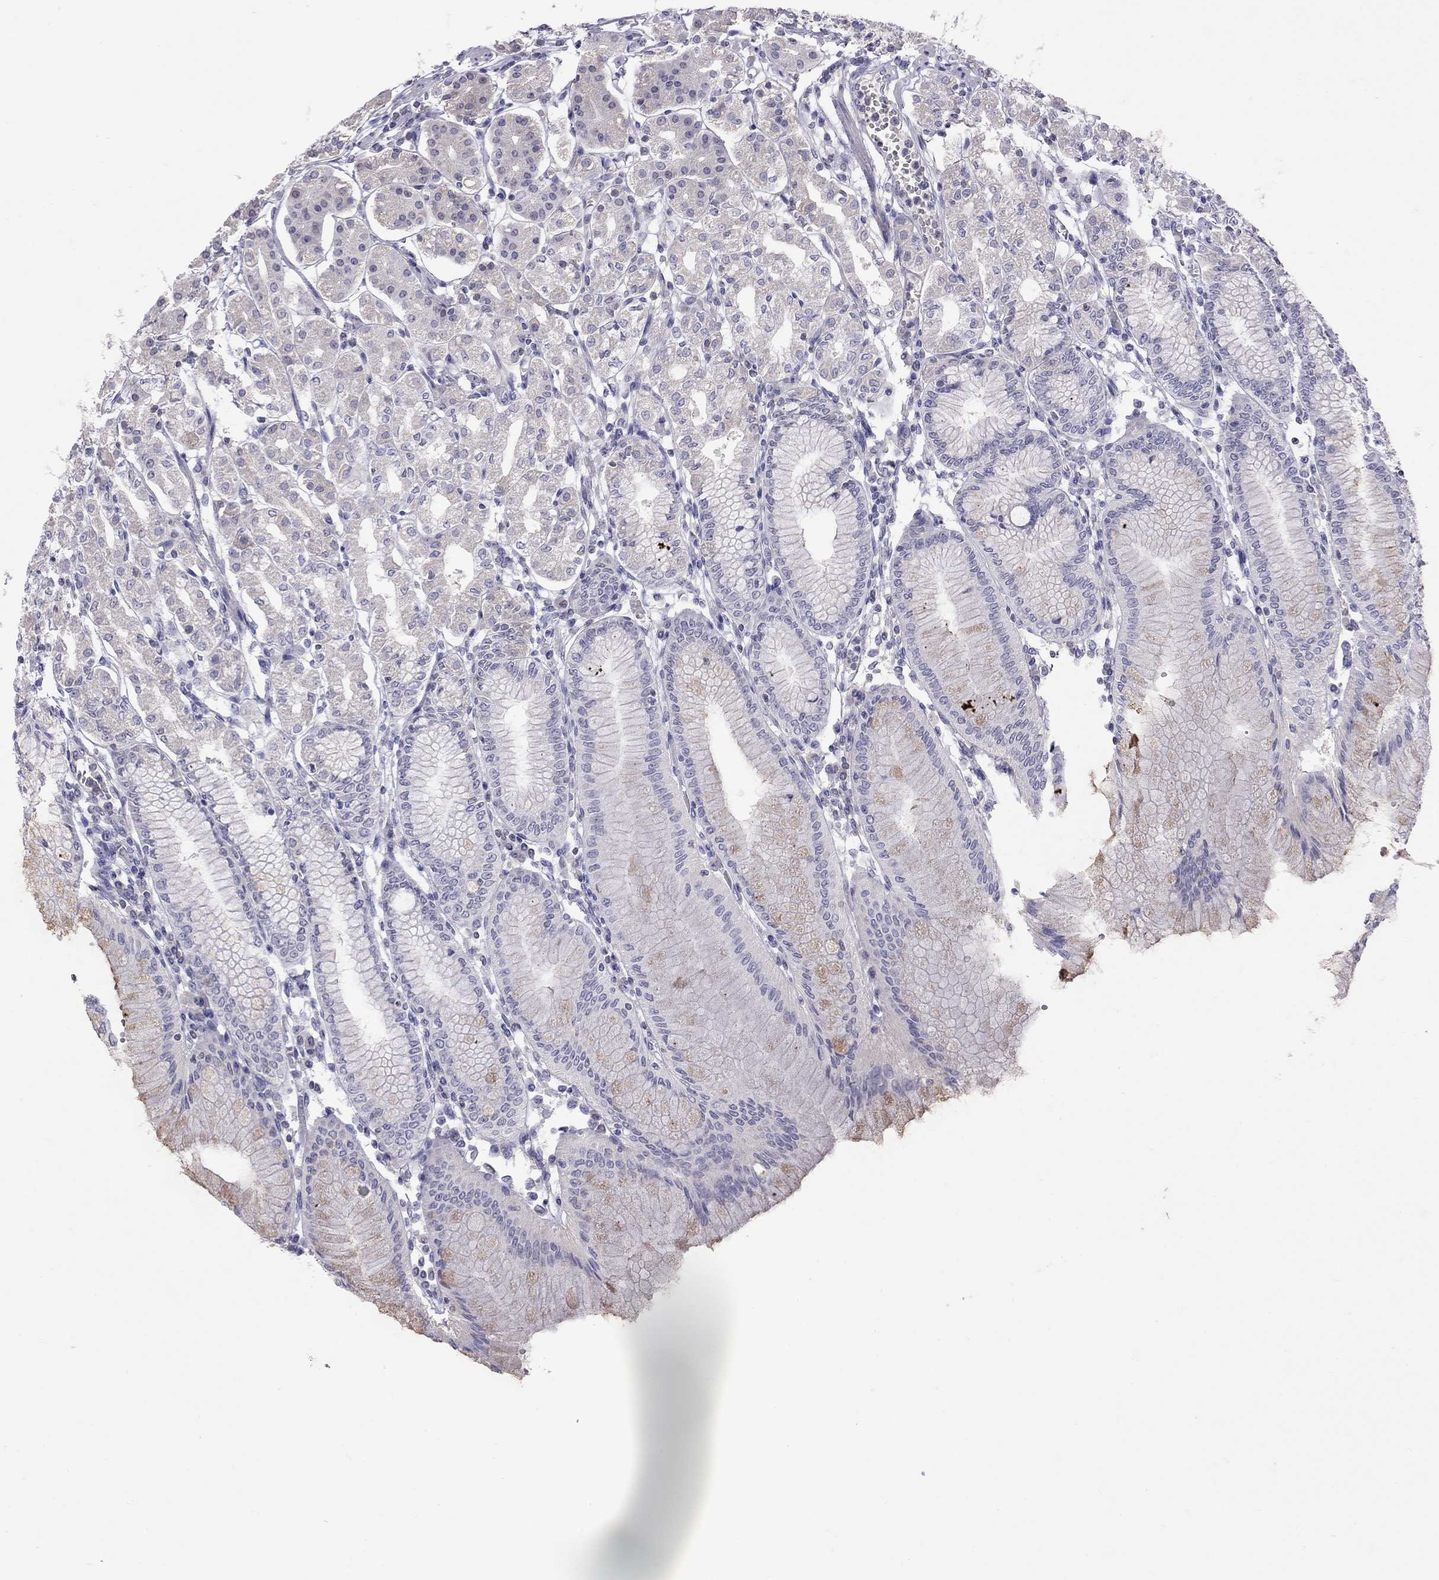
{"staining": {"intensity": "negative", "quantity": "none", "location": "none"}, "tissue": "stomach", "cell_type": "Glandular cells", "image_type": "normal", "snomed": [{"axis": "morphology", "description": "Normal tissue, NOS"}, {"axis": "topography", "description": "Skeletal muscle"}, {"axis": "topography", "description": "Stomach"}], "caption": "The immunohistochemistry (IHC) image has no significant expression in glandular cells of stomach.", "gene": "MUC16", "patient": {"sex": "female", "age": 57}}